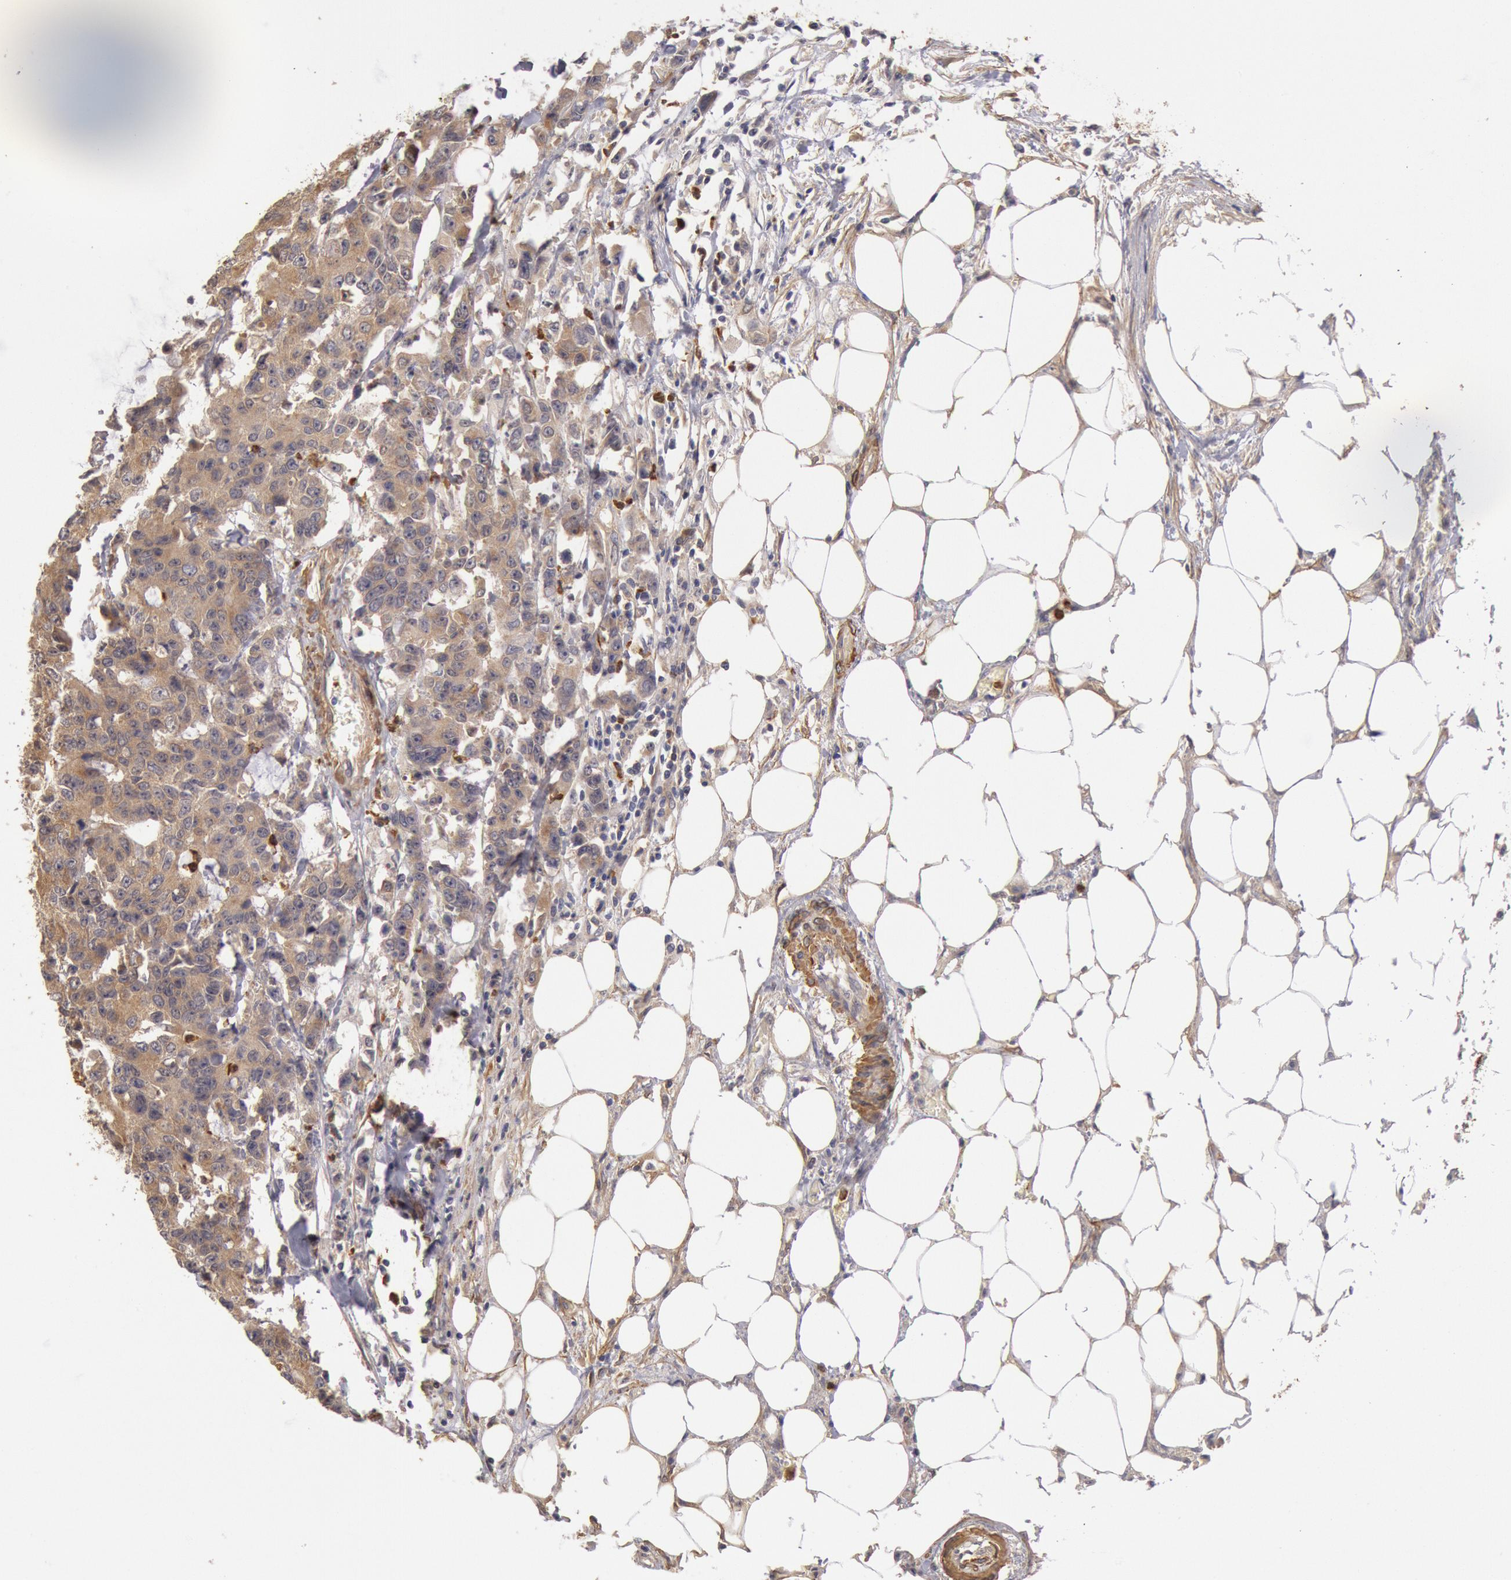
{"staining": {"intensity": "moderate", "quantity": "25%-75%", "location": "cytoplasmic/membranous"}, "tissue": "colorectal cancer", "cell_type": "Tumor cells", "image_type": "cancer", "snomed": [{"axis": "morphology", "description": "Adenocarcinoma, NOS"}, {"axis": "topography", "description": "Colon"}], "caption": "Immunohistochemical staining of colorectal adenocarcinoma shows medium levels of moderate cytoplasmic/membranous staining in about 25%-75% of tumor cells. (DAB IHC with brightfield microscopy, high magnification).", "gene": "TMED8", "patient": {"sex": "female", "age": 86}}